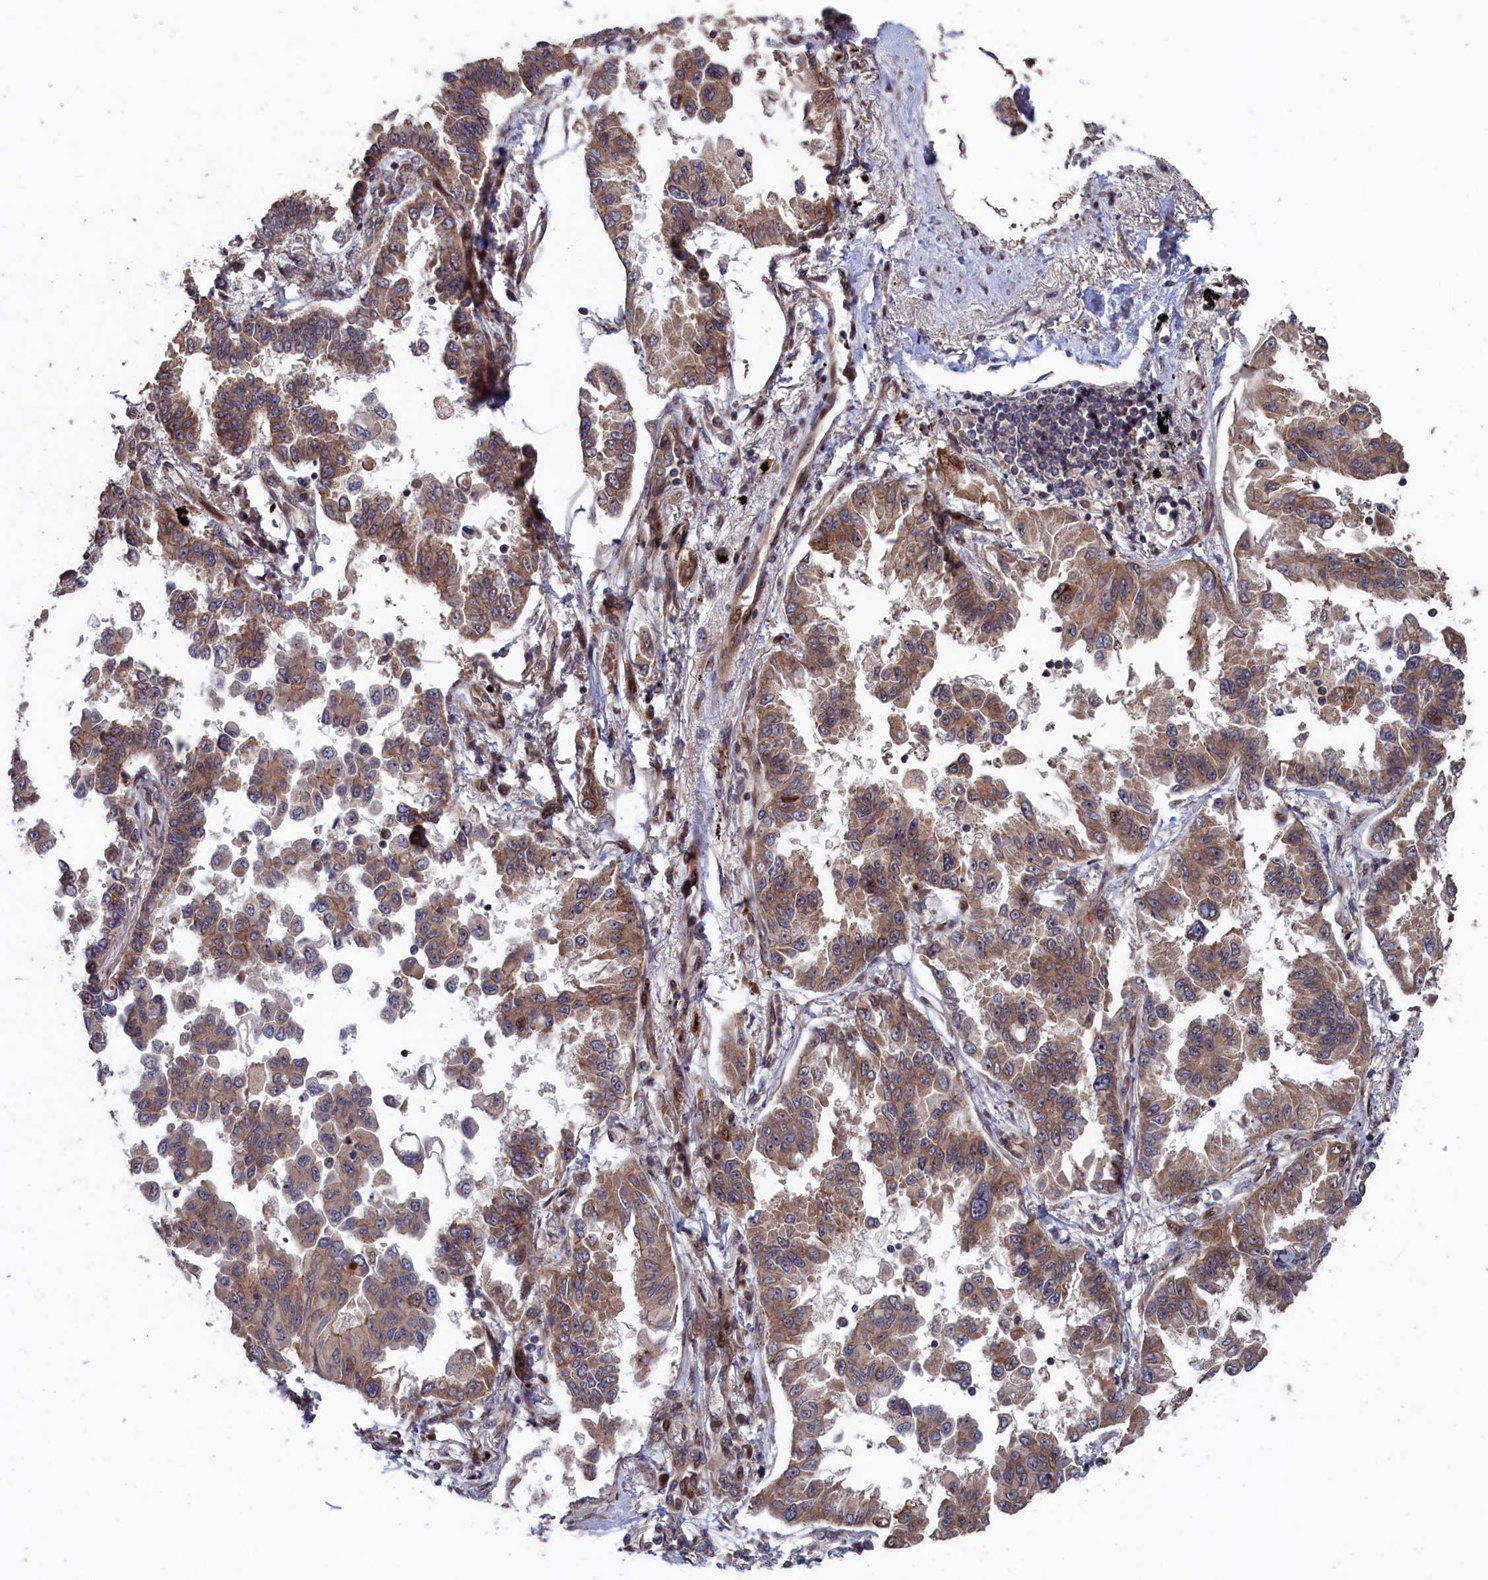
{"staining": {"intensity": "moderate", "quantity": ">75%", "location": "cytoplasmic/membranous,nuclear"}, "tissue": "lung cancer", "cell_type": "Tumor cells", "image_type": "cancer", "snomed": [{"axis": "morphology", "description": "Adenocarcinoma, NOS"}, {"axis": "topography", "description": "Lung"}], "caption": "There is medium levels of moderate cytoplasmic/membranous and nuclear expression in tumor cells of lung cancer (adenocarcinoma), as demonstrated by immunohistochemical staining (brown color).", "gene": "LSG1", "patient": {"sex": "female", "age": 67}}